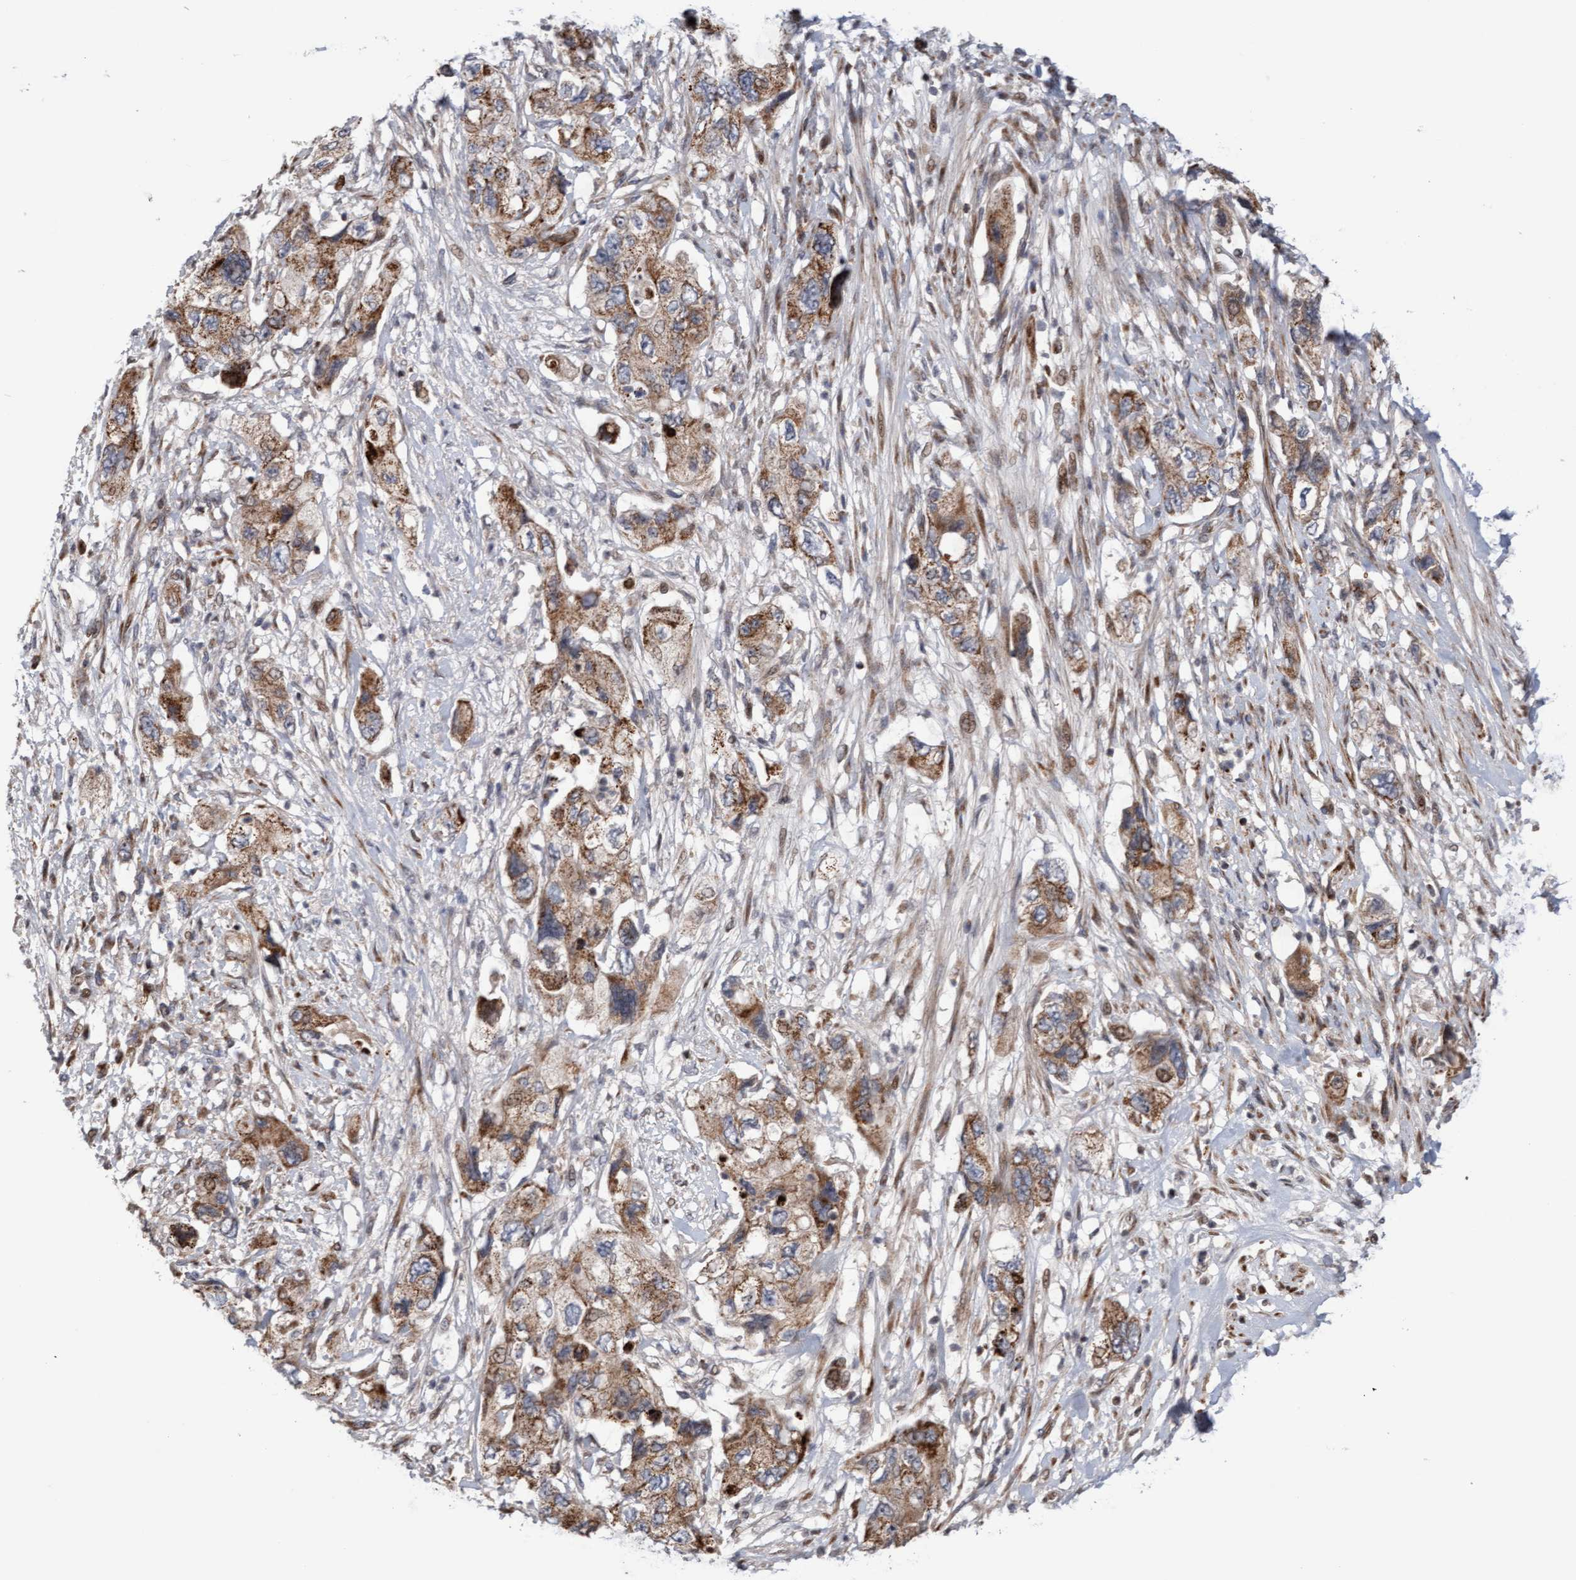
{"staining": {"intensity": "moderate", "quantity": ">75%", "location": "cytoplasmic/membranous"}, "tissue": "pancreatic cancer", "cell_type": "Tumor cells", "image_type": "cancer", "snomed": [{"axis": "morphology", "description": "Adenocarcinoma, NOS"}, {"axis": "topography", "description": "Pancreas"}], "caption": "Pancreatic adenocarcinoma stained with DAB IHC demonstrates medium levels of moderate cytoplasmic/membranous staining in about >75% of tumor cells.", "gene": "PECR", "patient": {"sex": "female", "age": 73}}